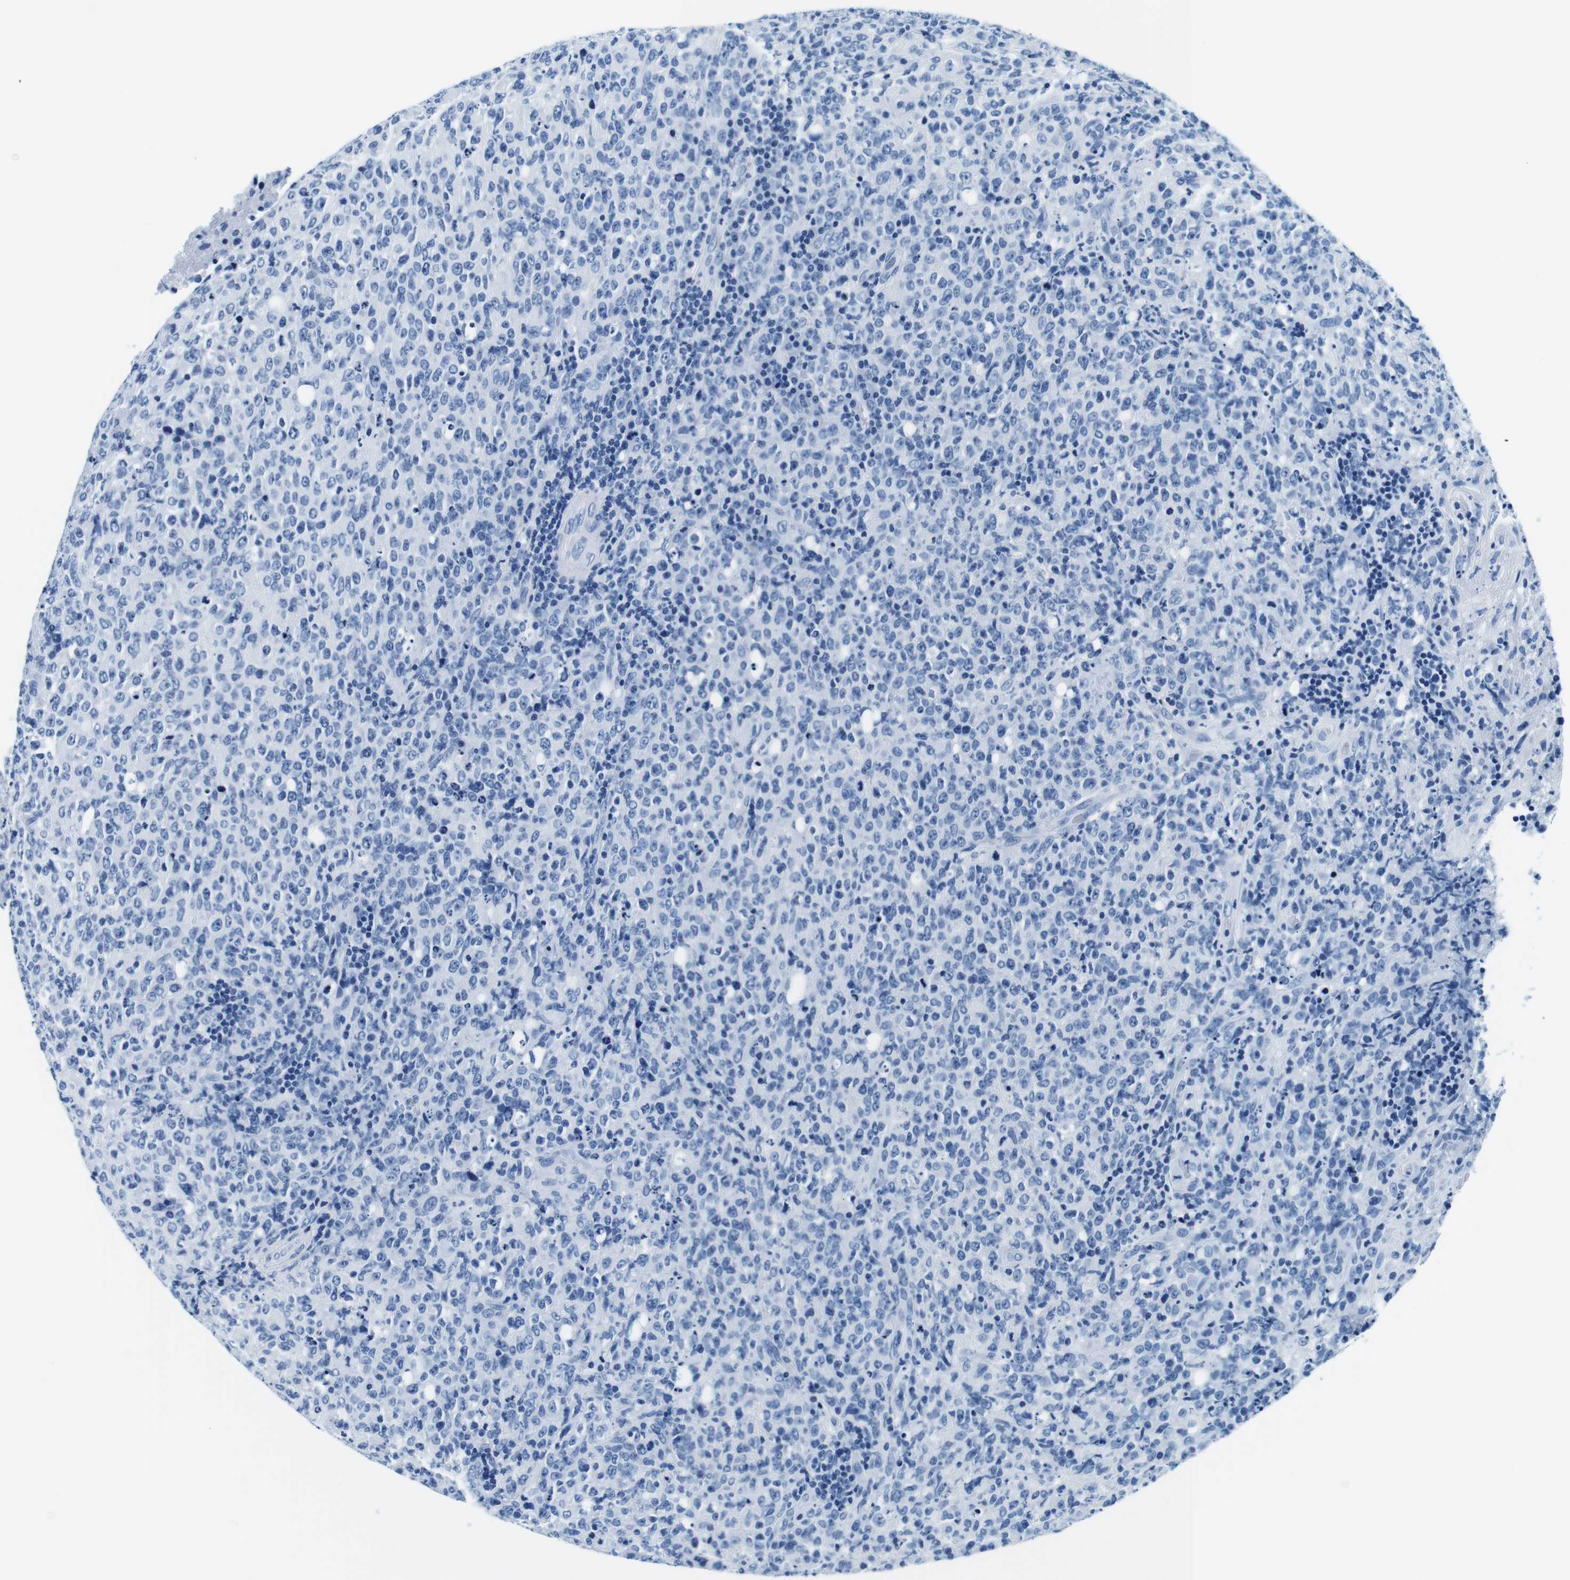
{"staining": {"intensity": "negative", "quantity": "none", "location": "none"}, "tissue": "lymphoma", "cell_type": "Tumor cells", "image_type": "cancer", "snomed": [{"axis": "morphology", "description": "Malignant lymphoma, non-Hodgkin's type, High grade"}, {"axis": "topography", "description": "Tonsil"}], "caption": "Immunohistochemistry micrograph of neoplastic tissue: malignant lymphoma, non-Hodgkin's type (high-grade) stained with DAB (3,3'-diaminobenzidine) demonstrates no significant protein expression in tumor cells. (DAB immunohistochemistry with hematoxylin counter stain).", "gene": "ELANE", "patient": {"sex": "female", "age": 36}}